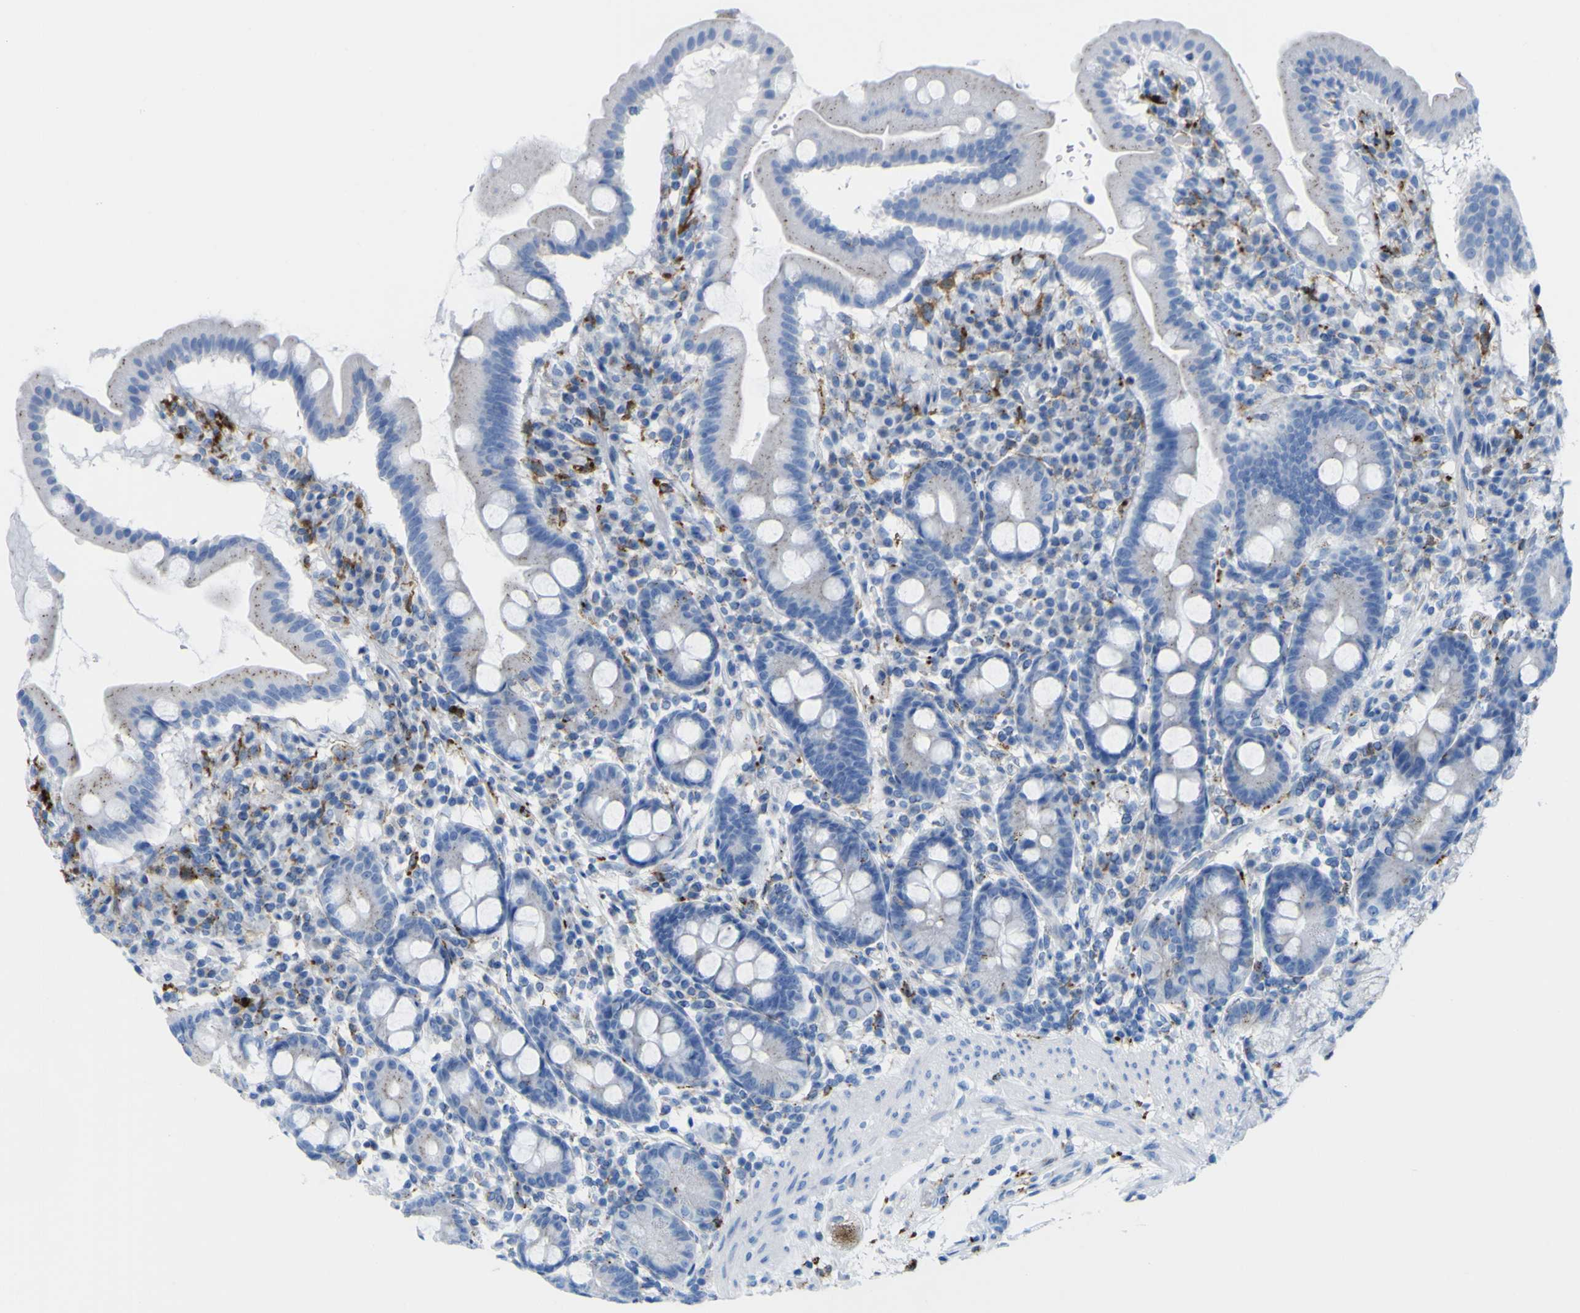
{"staining": {"intensity": "weak", "quantity": "25%-75%", "location": "cytoplasmic/membranous"}, "tissue": "duodenum", "cell_type": "Glandular cells", "image_type": "normal", "snomed": [{"axis": "morphology", "description": "Normal tissue, NOS"}, {"axis": "topography", "description": "Duodenum"}], "caption": "Human duodenum stained with a brown dye exhibits weak cytoplasmic/membranous positive expression in approximately 25%-75% of glandular cells.", "gene": "PLD3", "patient": {"sex": "male", "age": 50}}